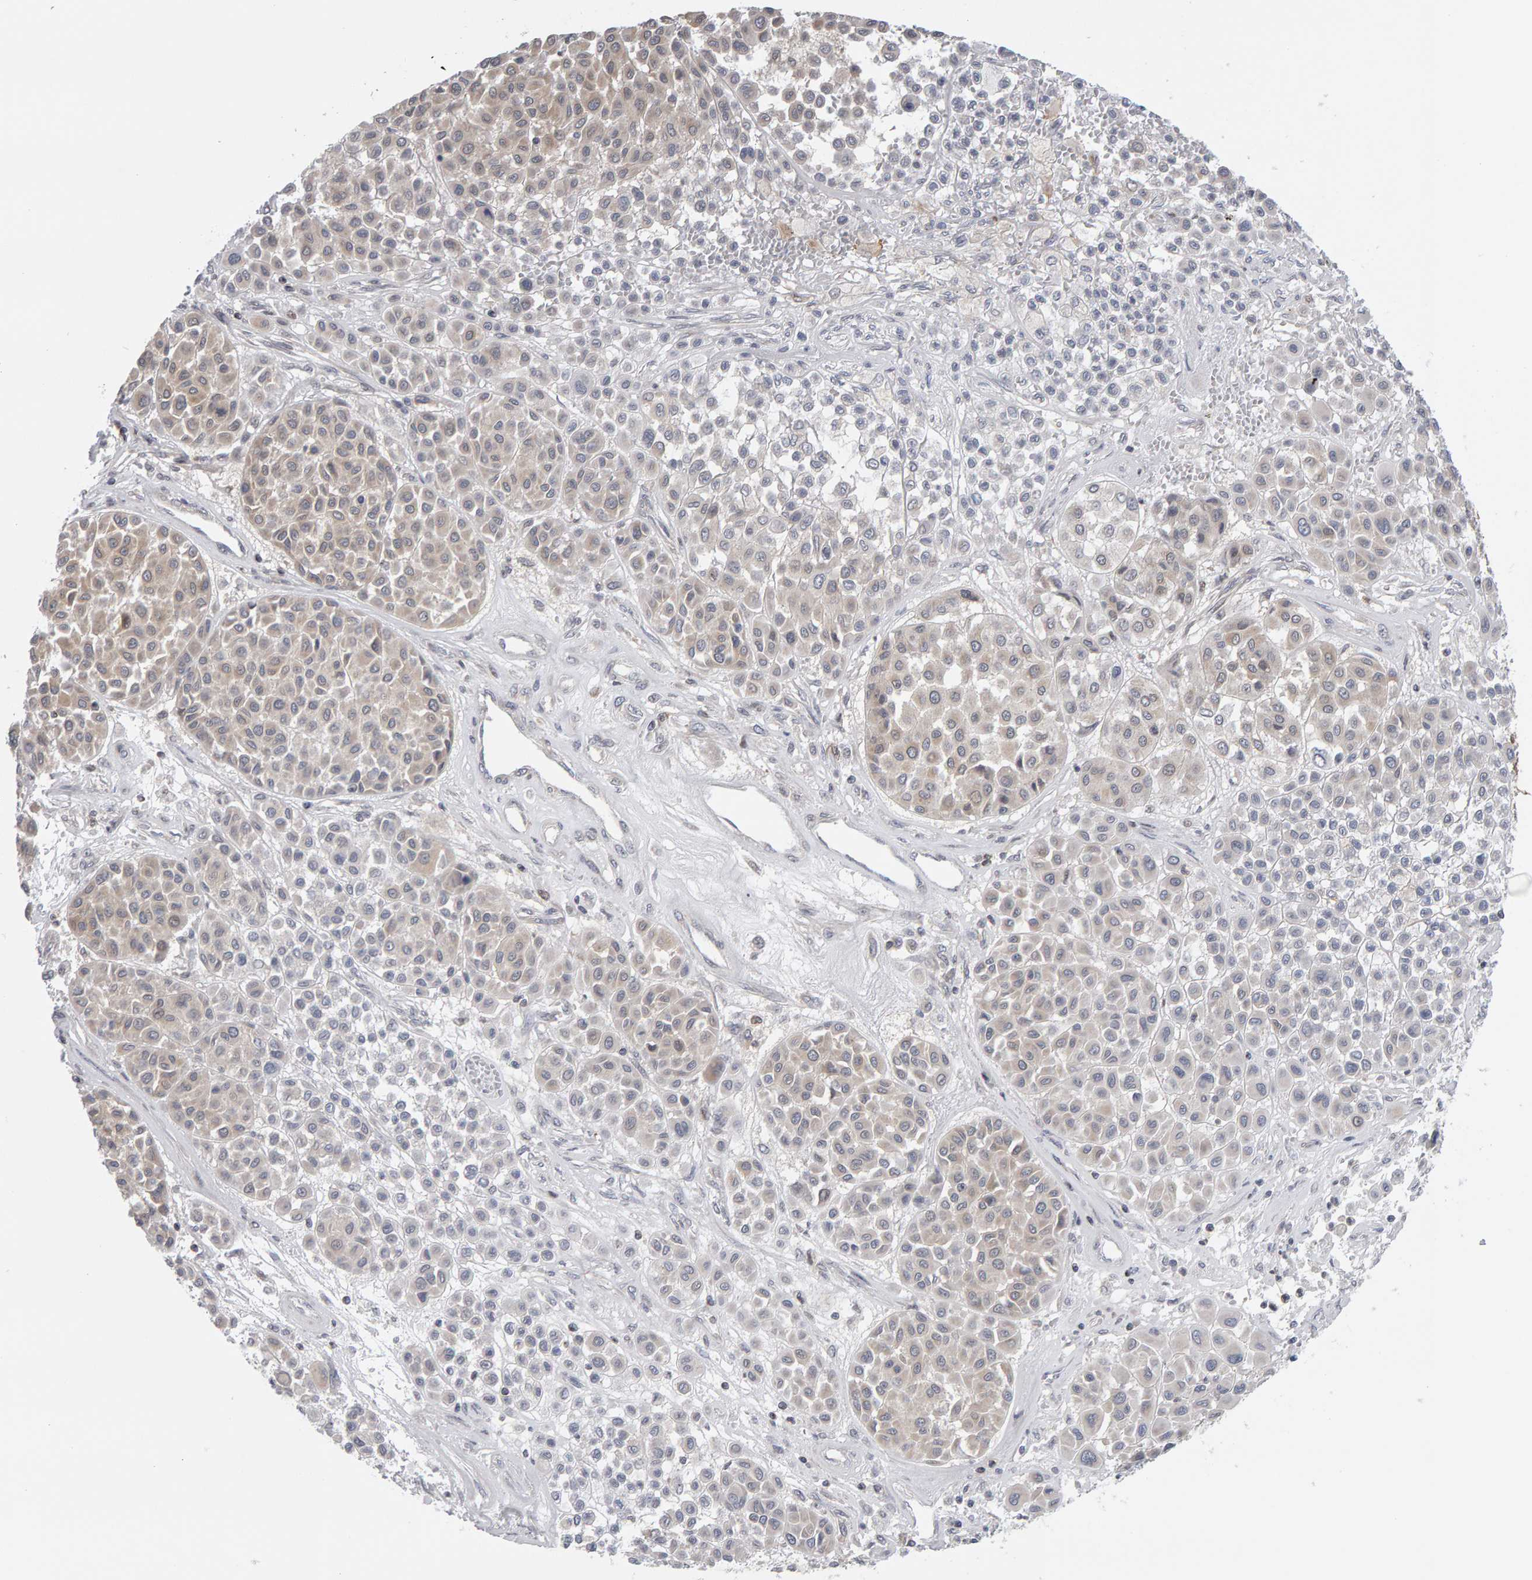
{"staining": {"intensity": "weak", "quantity": "<25%", "location": "cytoplasmic/membranous"}, "tissue": "melanoma", "cell_type": "Tumor cells", "image_type": "cancer", "snomed": [{"axis": "morphology", "description": "Malignant melanoma, Metastatic site"}, {"axis": "topography", "description": "Soft tissue"}], "caption": "An image of melanoma stained for a protein reveals no brown staining in tumor cells.", "gene": "MSRA", "patient": {"sex": "male", "age": 41}}